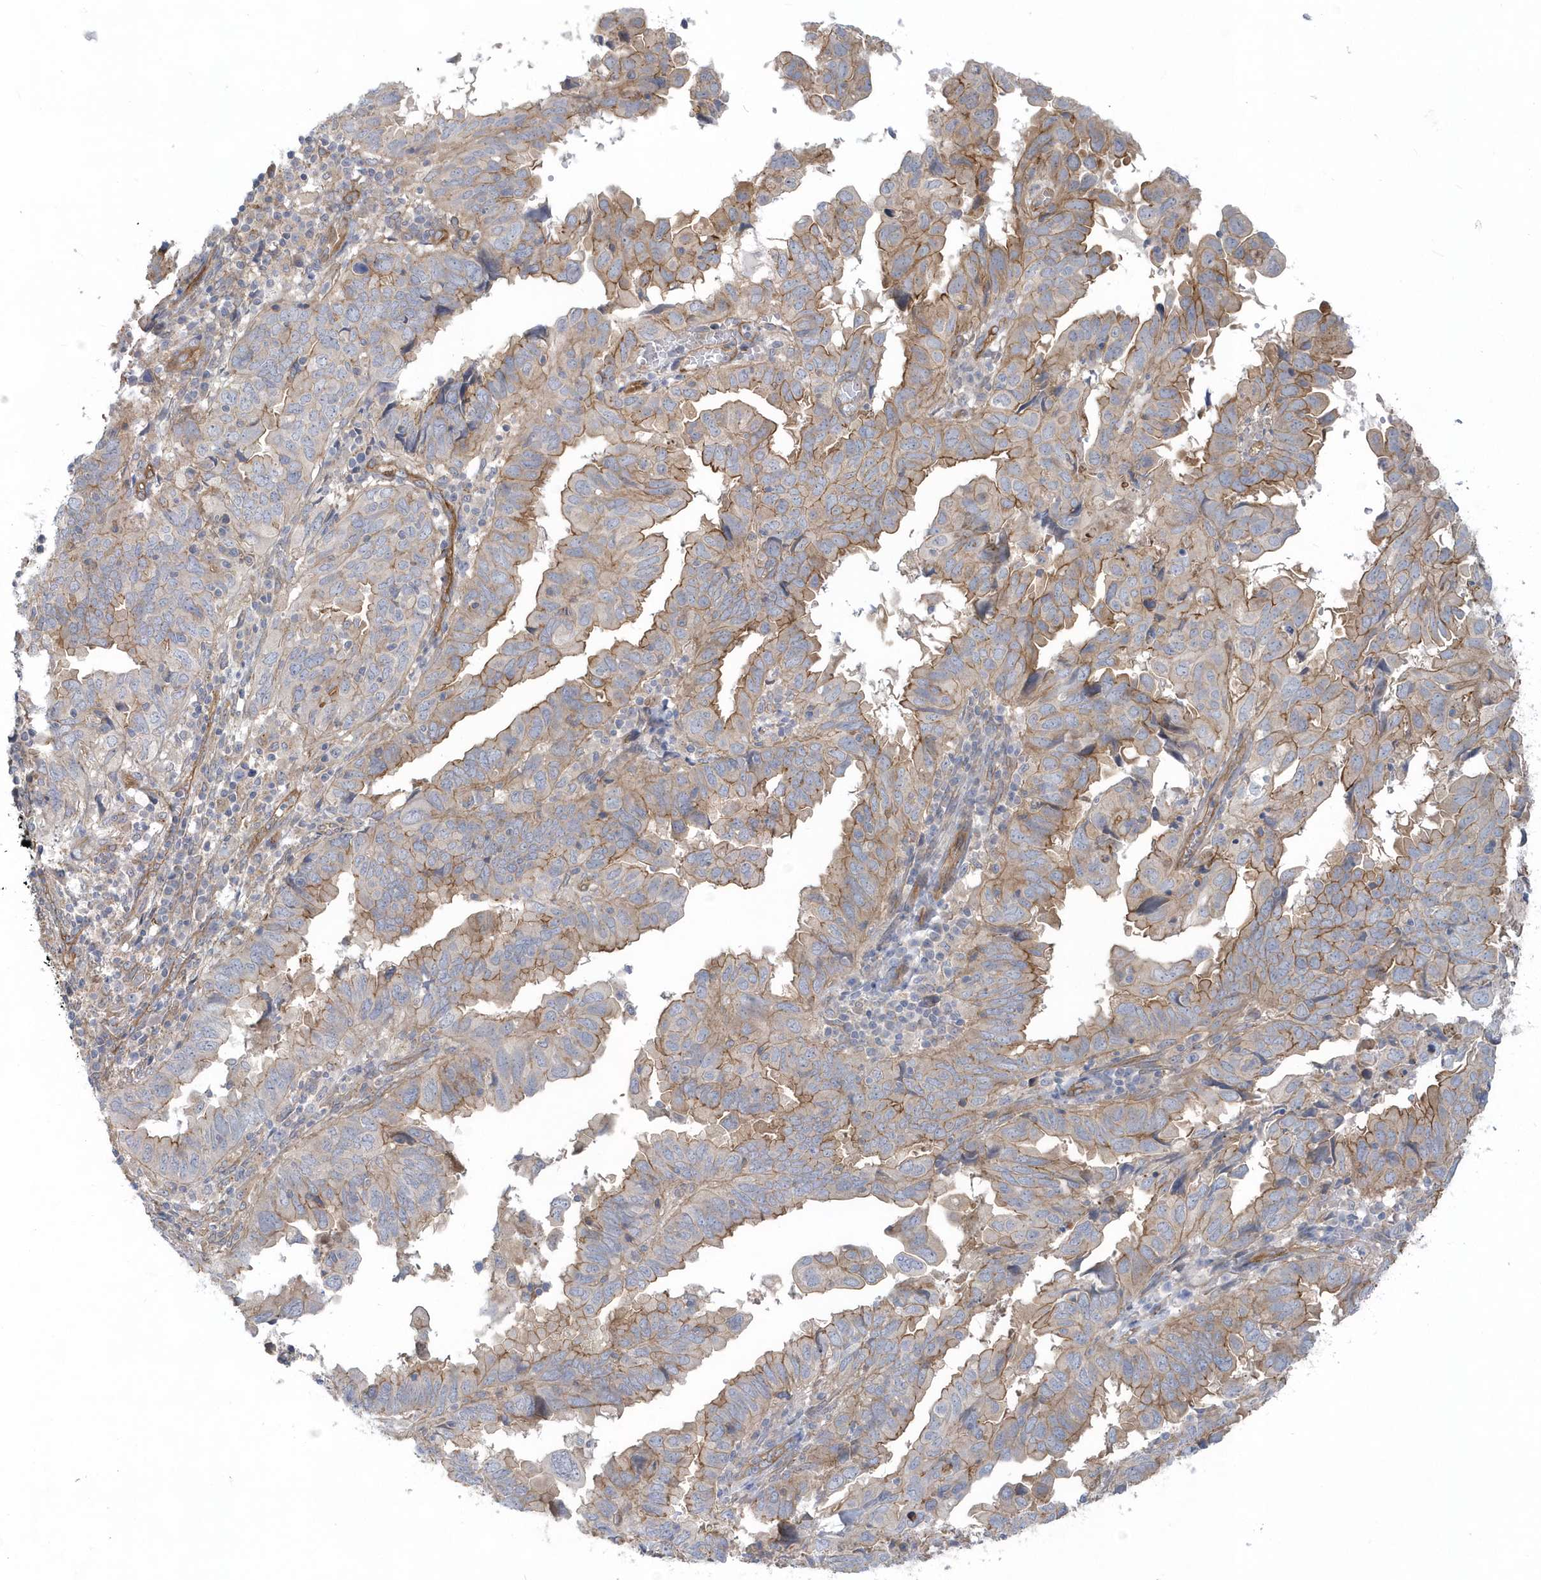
{"staining": {"intensity": "moderate", "quantity": "25%-75%", "location": "cytoplasmic/membranous"}, "tissue": "endometrial cancer", "cell_type": "Tumor cells", "image_type": "cancer", "snomed": [{"axis": "morphology", "description": "Adenocarcinoma, NOS"}, {"axis": "topography", "description": "Uterus"}], "caption": "Protein expression analysis of human endometrial cancer reveals moderate cytoplasmic/membranous staining in approximately 25%-75% of tumor cells.", "gene": "RAI14", "patient": {"sex": "female", "age": 77}}